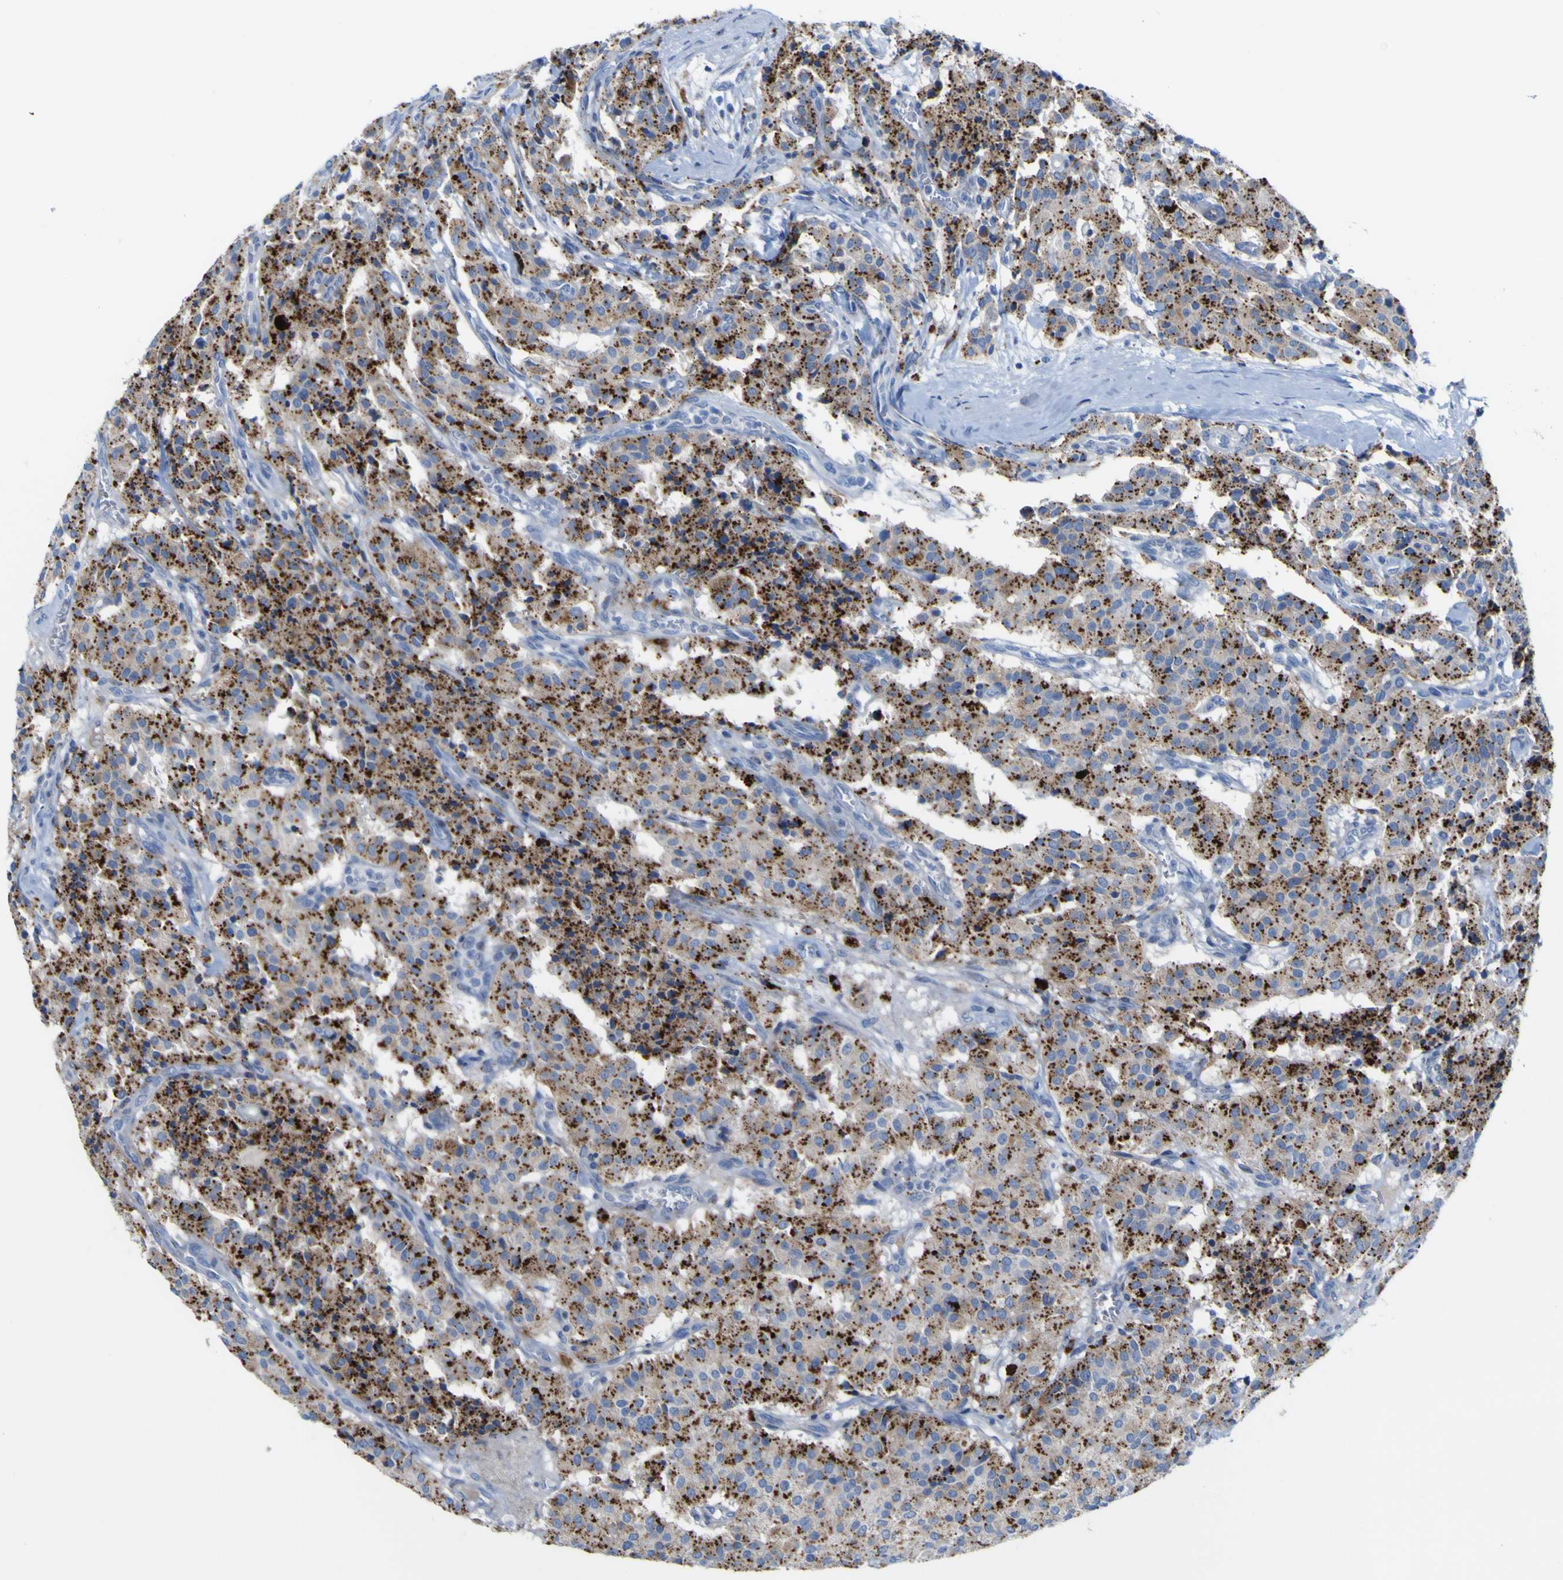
{"staining": {"intensity": "strong", "quantity": ">75%", "location": "cytoplasmic/membranous"}, "tissue": "carcinoid", "cell_type": "Tumor cells", "image_type": "cancer", "snomed": [{"axis": "morphology", "description": "Carcinoid, malignant, NOS"}, {"axis": "topography", "description": "Lung"}], "caption": "Strong cytoplasmic/membranous expression is seen in approximately >75% of tumor cells in carcinoid.", "gene": "PTPRF", "patient": {"sex": "male", "age": 30}}